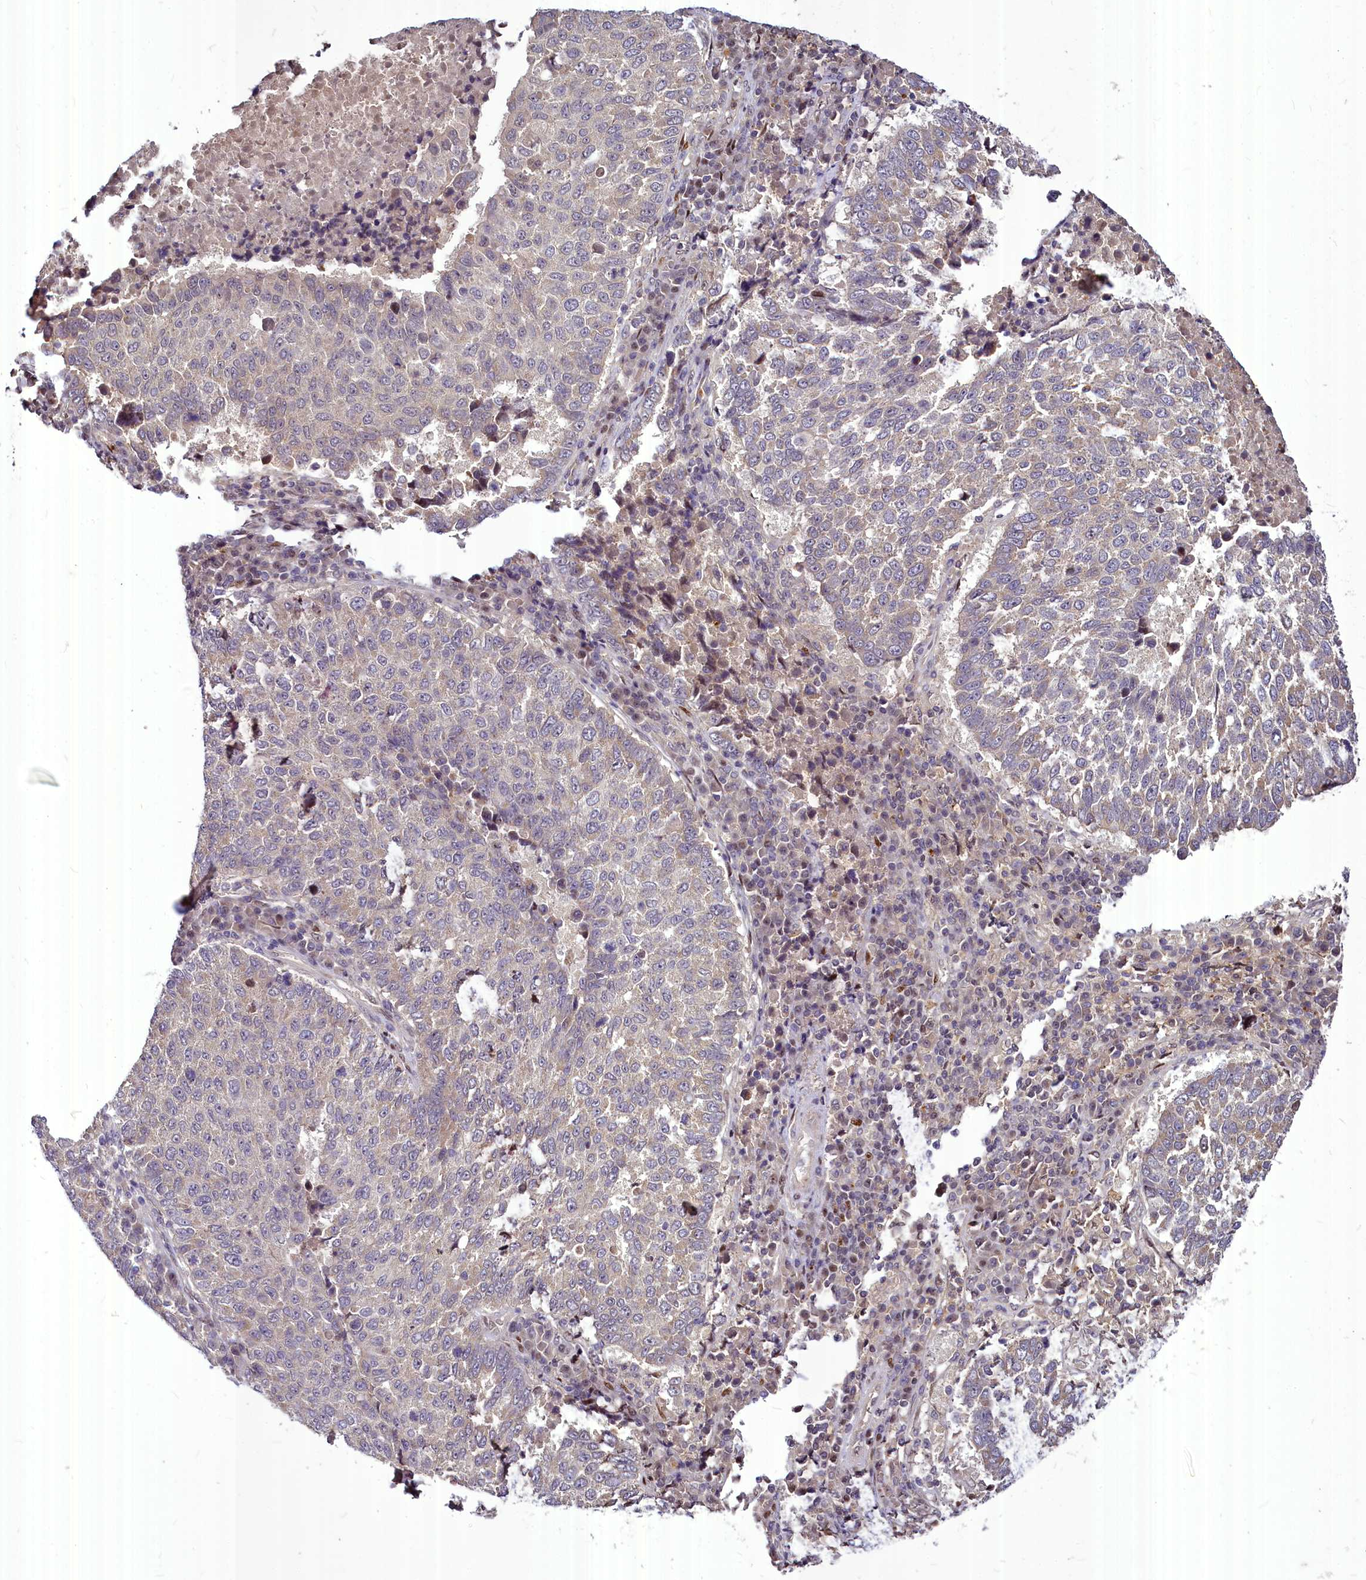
{"staining": {"intensity": "weak", "quantity": "<25%", "location": "cytoplasmic/membranous"}, "tissue": "lung cancer", "cell_type": "Tumor cells", "image_type": "cancer", "snomed": [{"axis": "morphology", "description": "Squamous cell carcinoma, NOS"}, {"axis": "topography", "description": "Lung"}], "caption": "Tumor cells are negative for protein expression in human lung cancer.", "gene": "MAML2", "patient": {"sex": "male", "age": 73}}